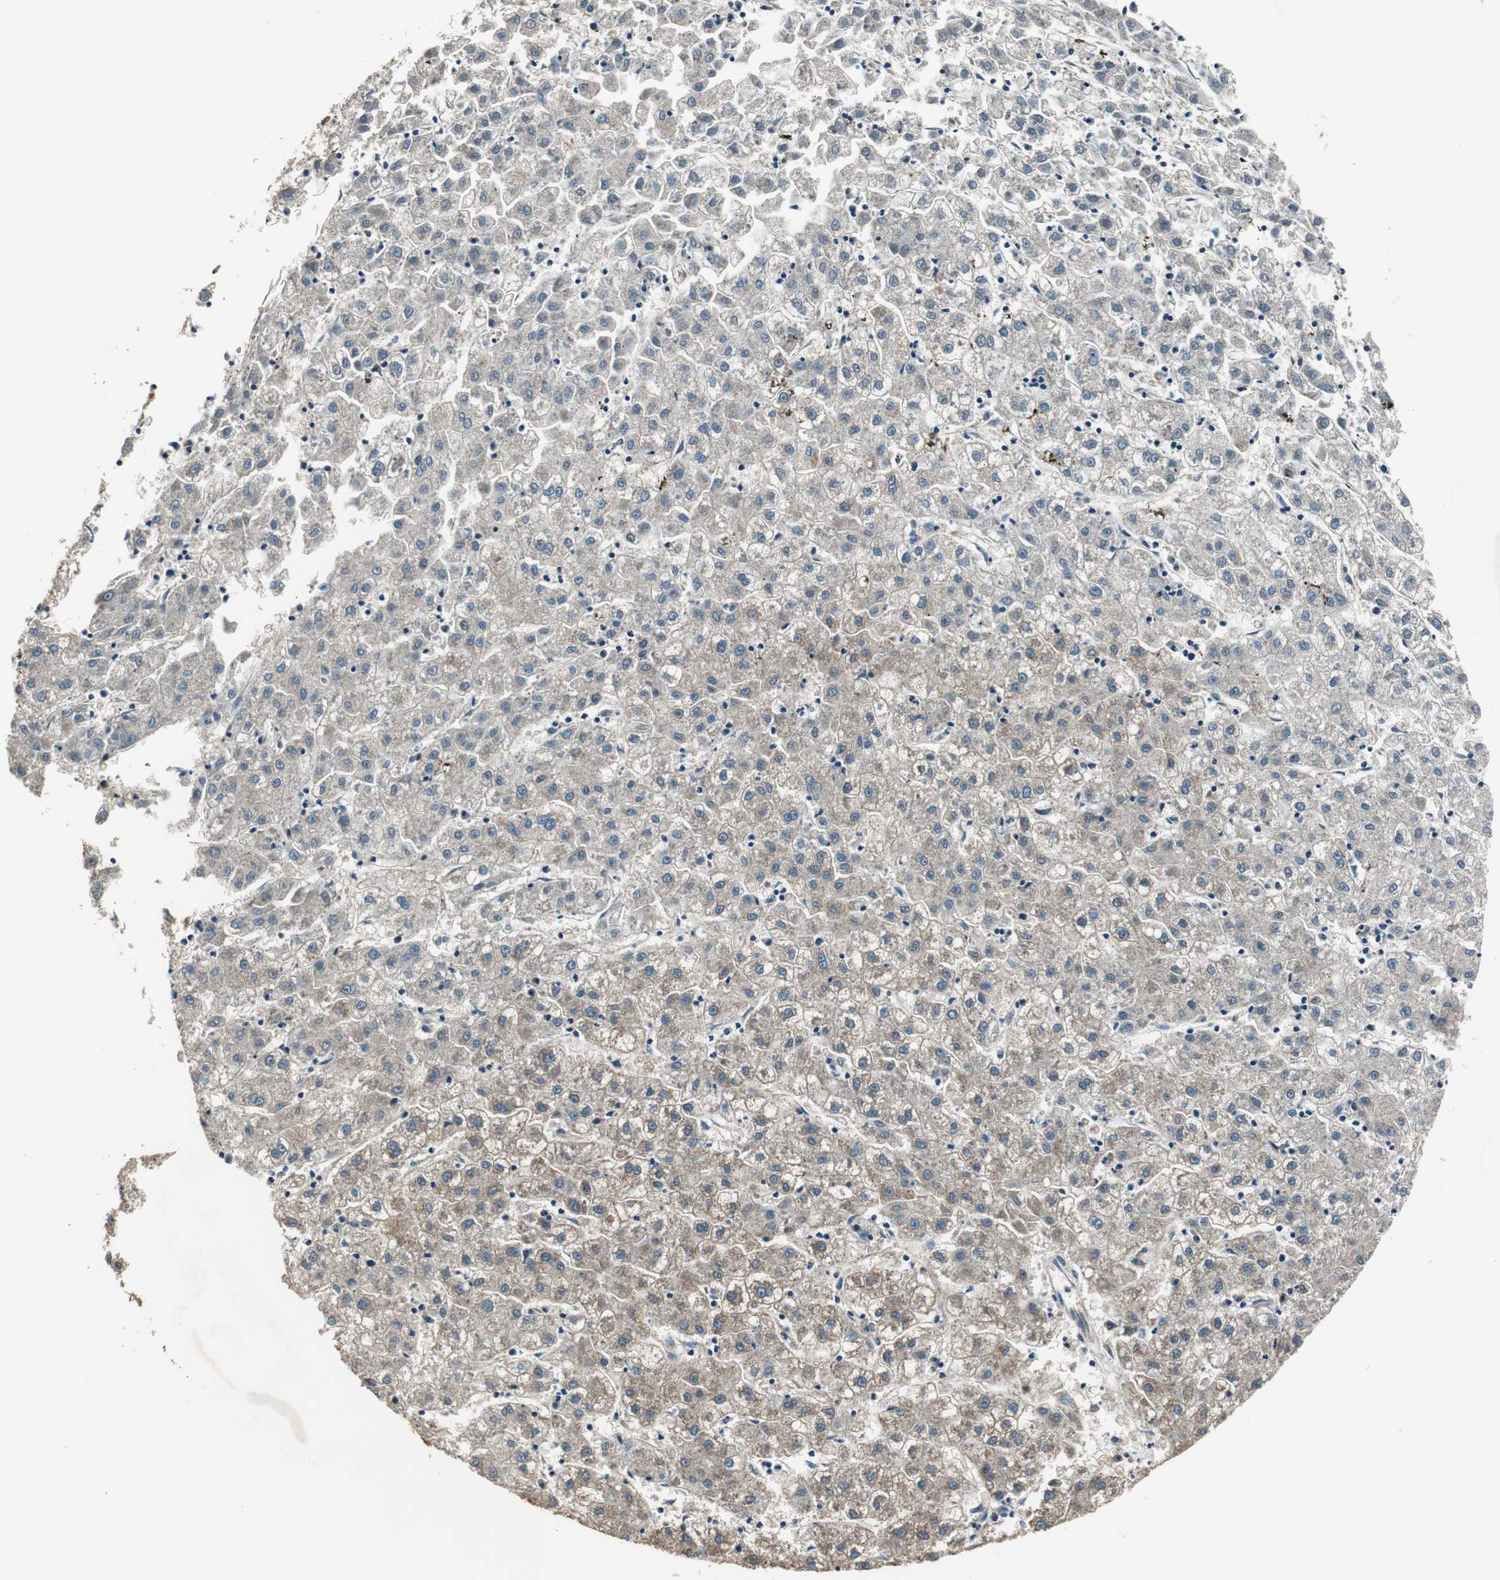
{"staining": {"intensity": "weak", "quantity": "<25%", "location": "cytoplasmic/membranous"}, "tissue": "liver cancer", "cell_type": "Tumor cells", "image_type": "cancer", "snomed": [{"axis": "morphology", "description": "Carcinoma, Hepatocellular, NOS"}, {"axis": "topography", "description": "Liver"}], "caption": "Immunohistochemistry (IHC) photomicrograph of neoplastic tissue: human liver cancer stained with DAB (3,3'-diaminobenzidine) shows no significant protein staining in tumor cells.", "gene": "MSTO1", "patient": {"sex": "male", "age": 72}}